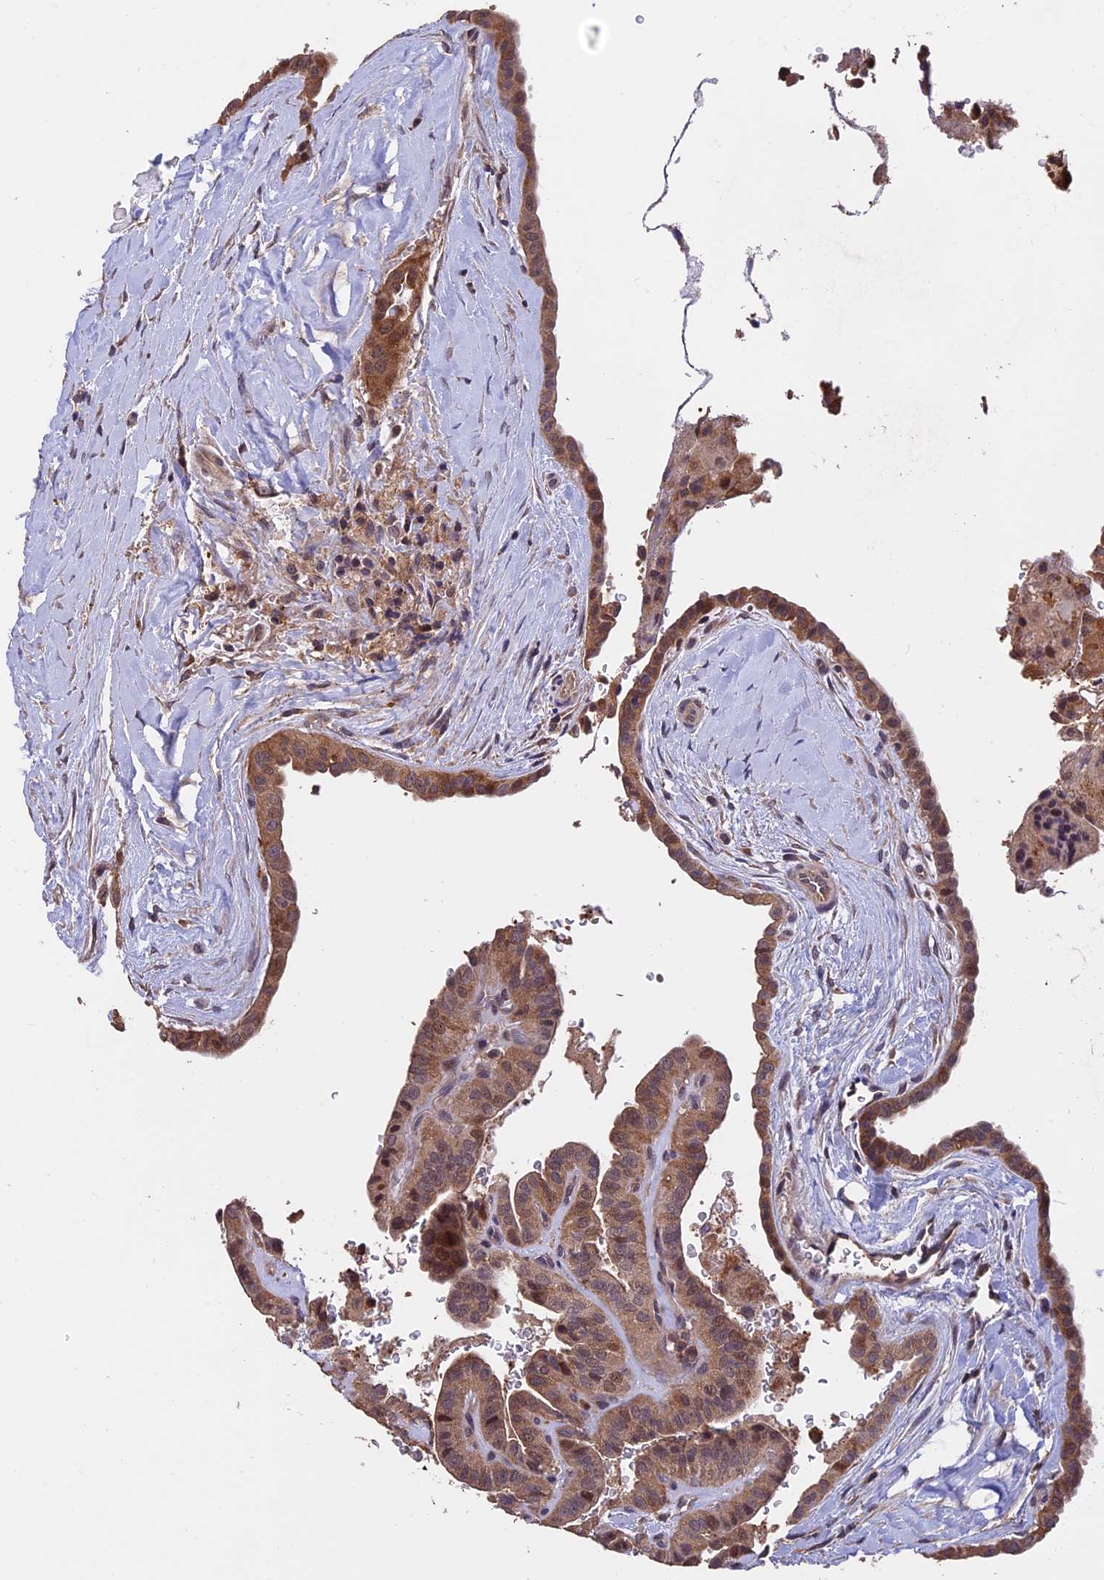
{"staining": {"intensity": "moderate", "quantity": ">75%", "location": "cytoplasmic/membranous"}, "tissue": "thyroid cancer", "cell_type": "Tumor cells", "image_type": "cancer", "snomed": [{"axis": "morphology", "description": "Papillary adenocarcinoma, NOS"}, {"axis": "topography", "description": "Thyroid gland"}], "caption": "Immunohistochemical staining of papillary adenocarcinoma (thyroid) shows moderate cytoplasmic/membranous protein expression in approximately >75% of tumor cells. The staining was performed using DAB to visualize the protein expression in brown, while the nuclei were stained in blue with hematoxylin (Magnification: 20x).", "gene": "PKD2L2", "patient": {"sex": "male", "age": 77}}